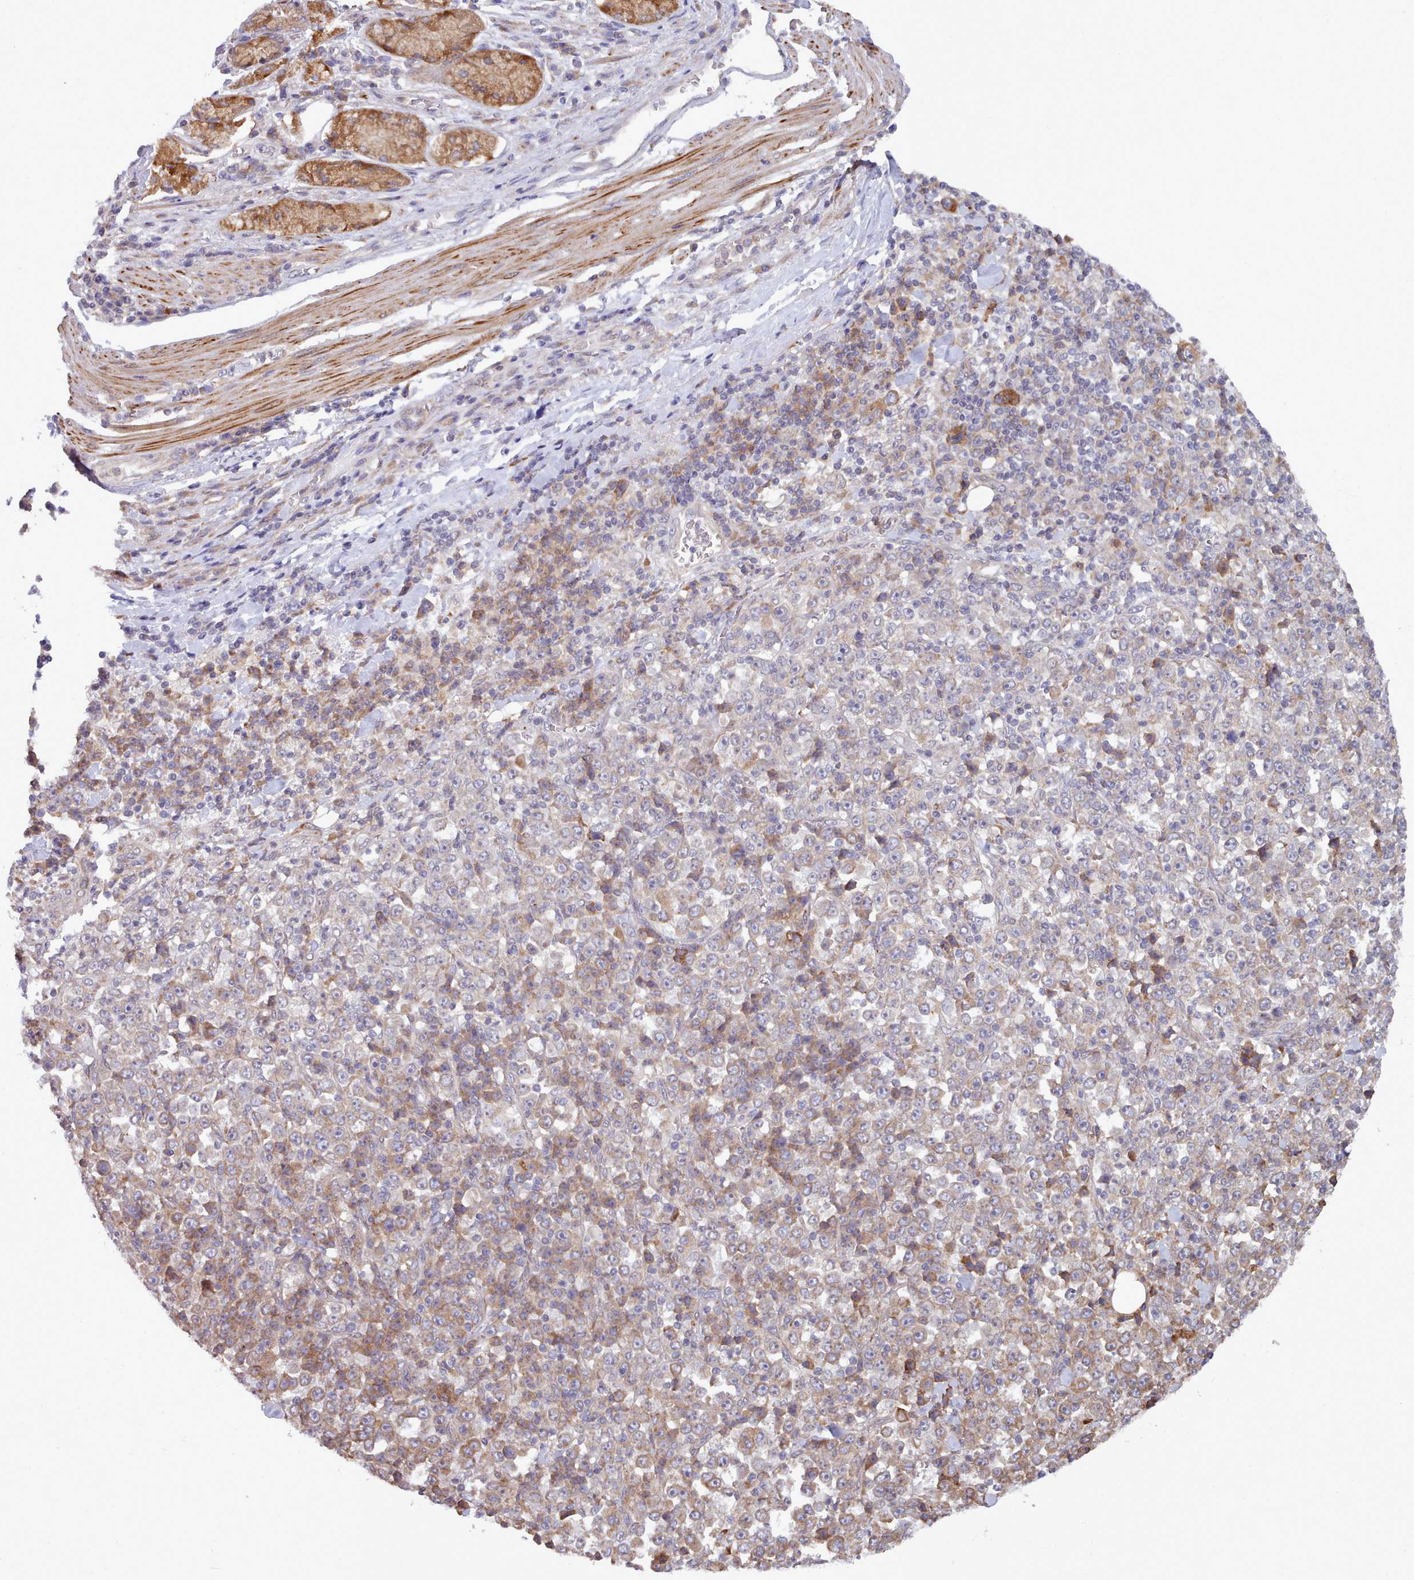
{"staining": {"intensity": "moderate", "quantity": "25%-75%", "location": "cytoplasmic/membranous"}, "tissue": "stomach cancer", "cell_type": "Tumor cells", "image_type": "cancer", "snomed": [{"axis": "morphology", "description": "Normal tissue, NOS"}, {"axis": "morphology", "description": "Adenocarcinoma, NOS"}, {"axis": "topography", "description": "Stomach, upper"}, {"axis": "topography", "description": "Stomach"}], "caption": "Human stomach cancer stained with a protein marker displays moderate staining in tumor cells.", "gene": "TRIM26", "patient": {"sex": "male", "age": 59}}